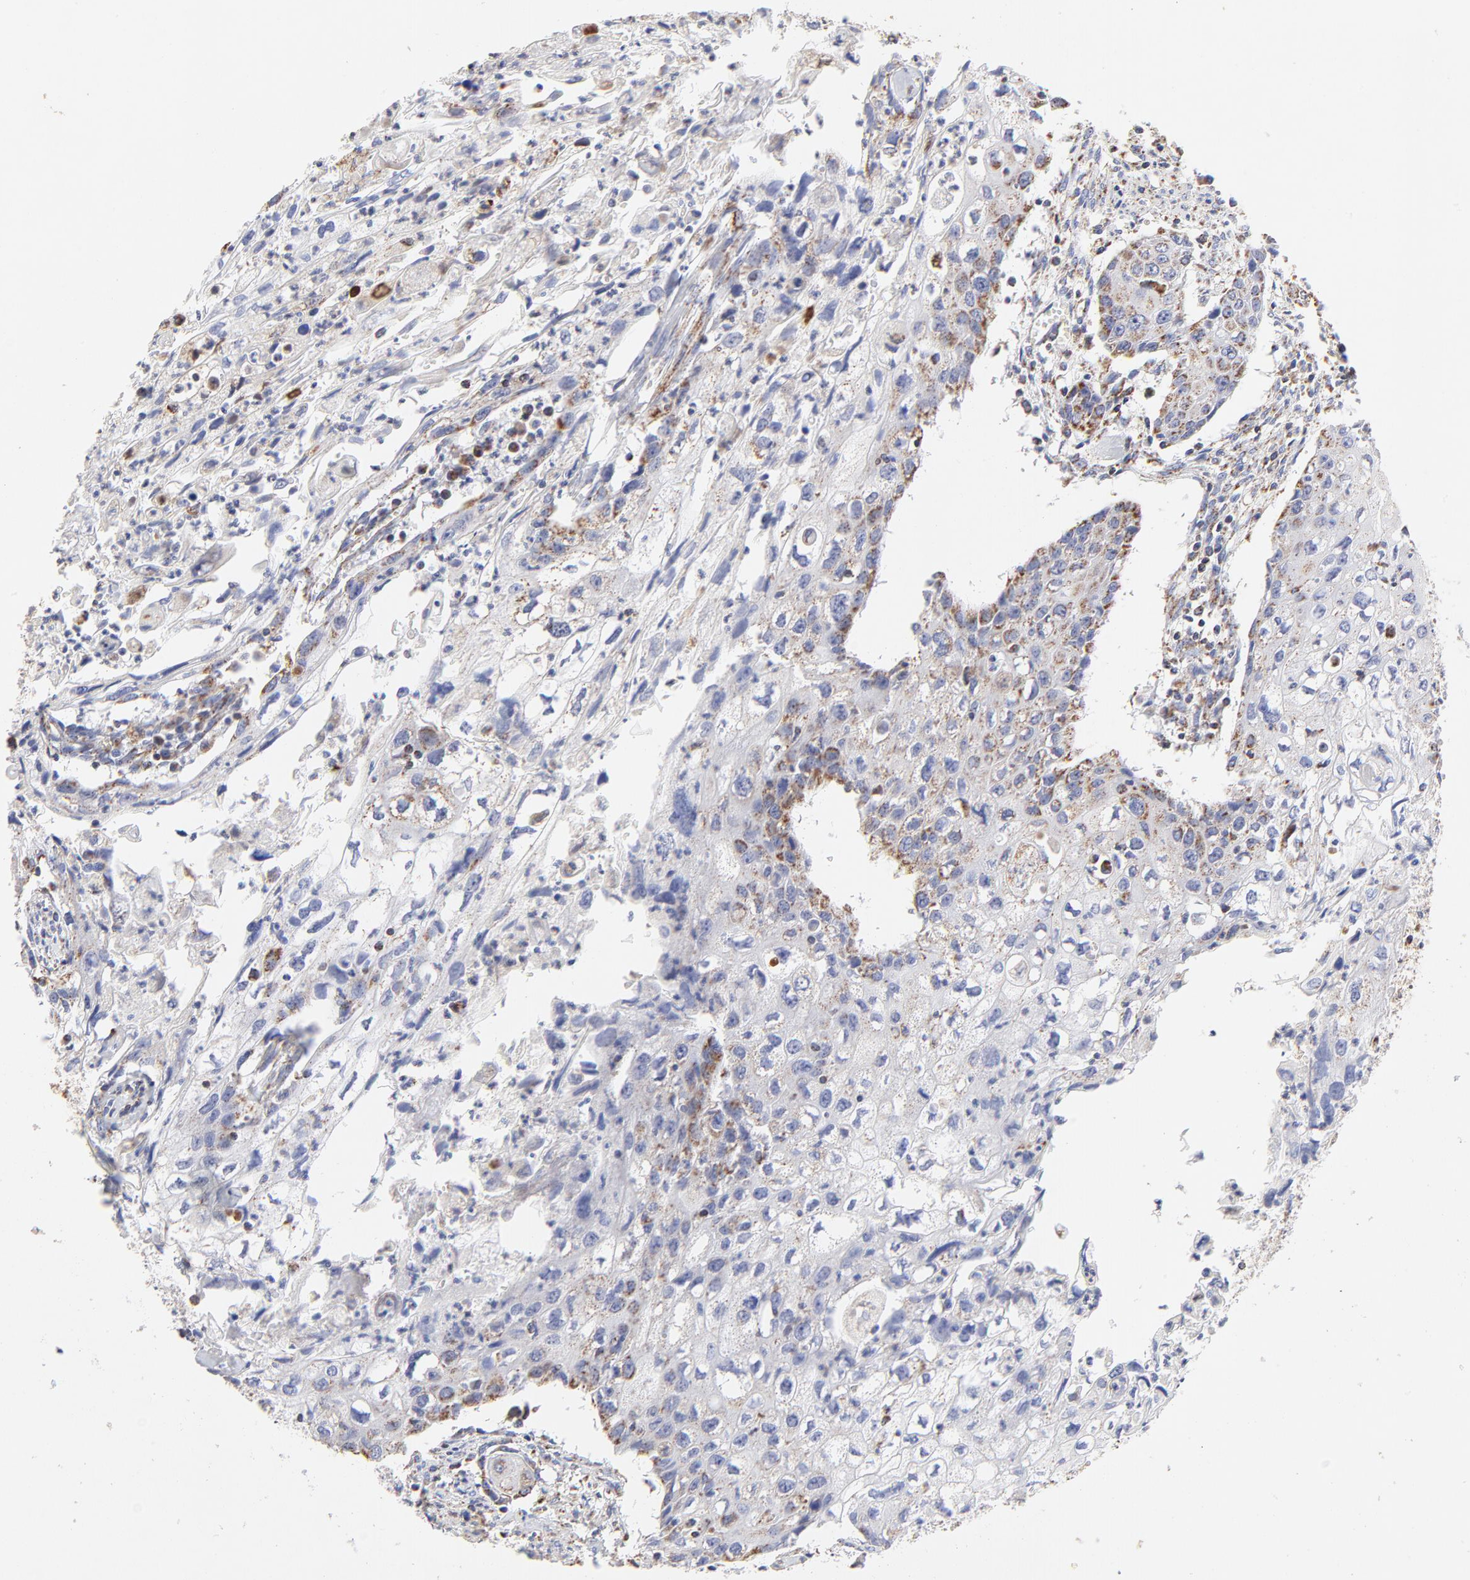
{"staining": {"intensity": "weak", "quantity": "25%-75%", "location": "cytoplasmic/membranous"}, "tissue": "urothelial cancer", "cell_type": "Tumor cells", "image_type": "cancer", "snomed": [{"axis": "morphology", "description": "Urothelial carcinoma, High grade"}, {"axis": "topography", "description": "Urinary bladder"}], "caption": "Immunohistochemistry of human high-grade urothelial carcinoma demonstrates low levels of weak cytoplasmic/membranous positivity in approximately 25%-75% of tumor cells.", "gene": "SSBP1", "patient": {"sex": "male", "age": 54}}